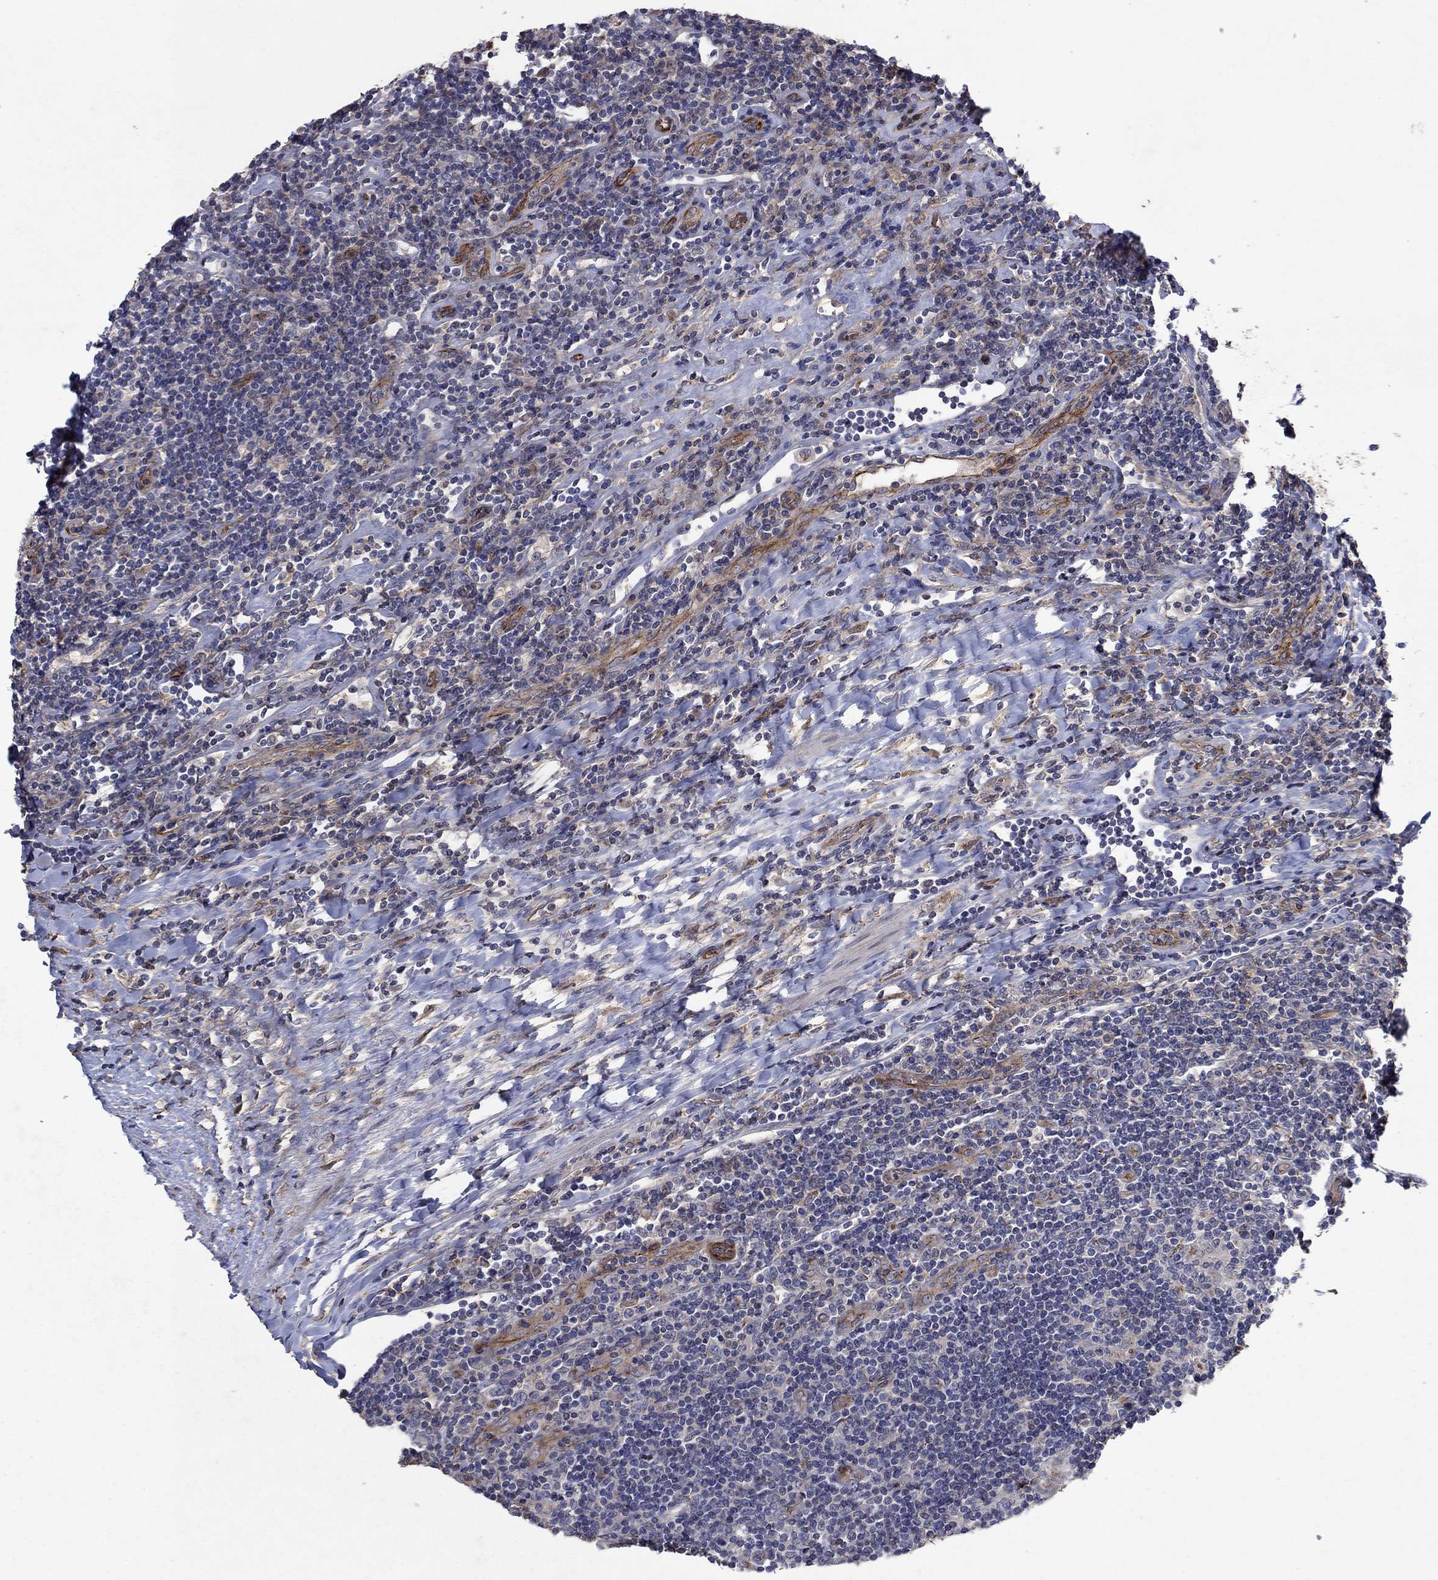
{"staining": {"intensity": "negative", "quantity": "none", "location": "none"}, "tissue": "lymphoma", "cell_type": "Tumor cells", "image_type": "cancer", "snomed": [{"axis": "morphology", "description": "Hodgkin's disease, NOS"}, {"axis": "topography", "description": "Lymph node"}], "caption": "IHC of human lymphoma reveals no positivity in tumor cells.", "gene": "FRG1", "patient": {"sex": "male", "age": 40}}